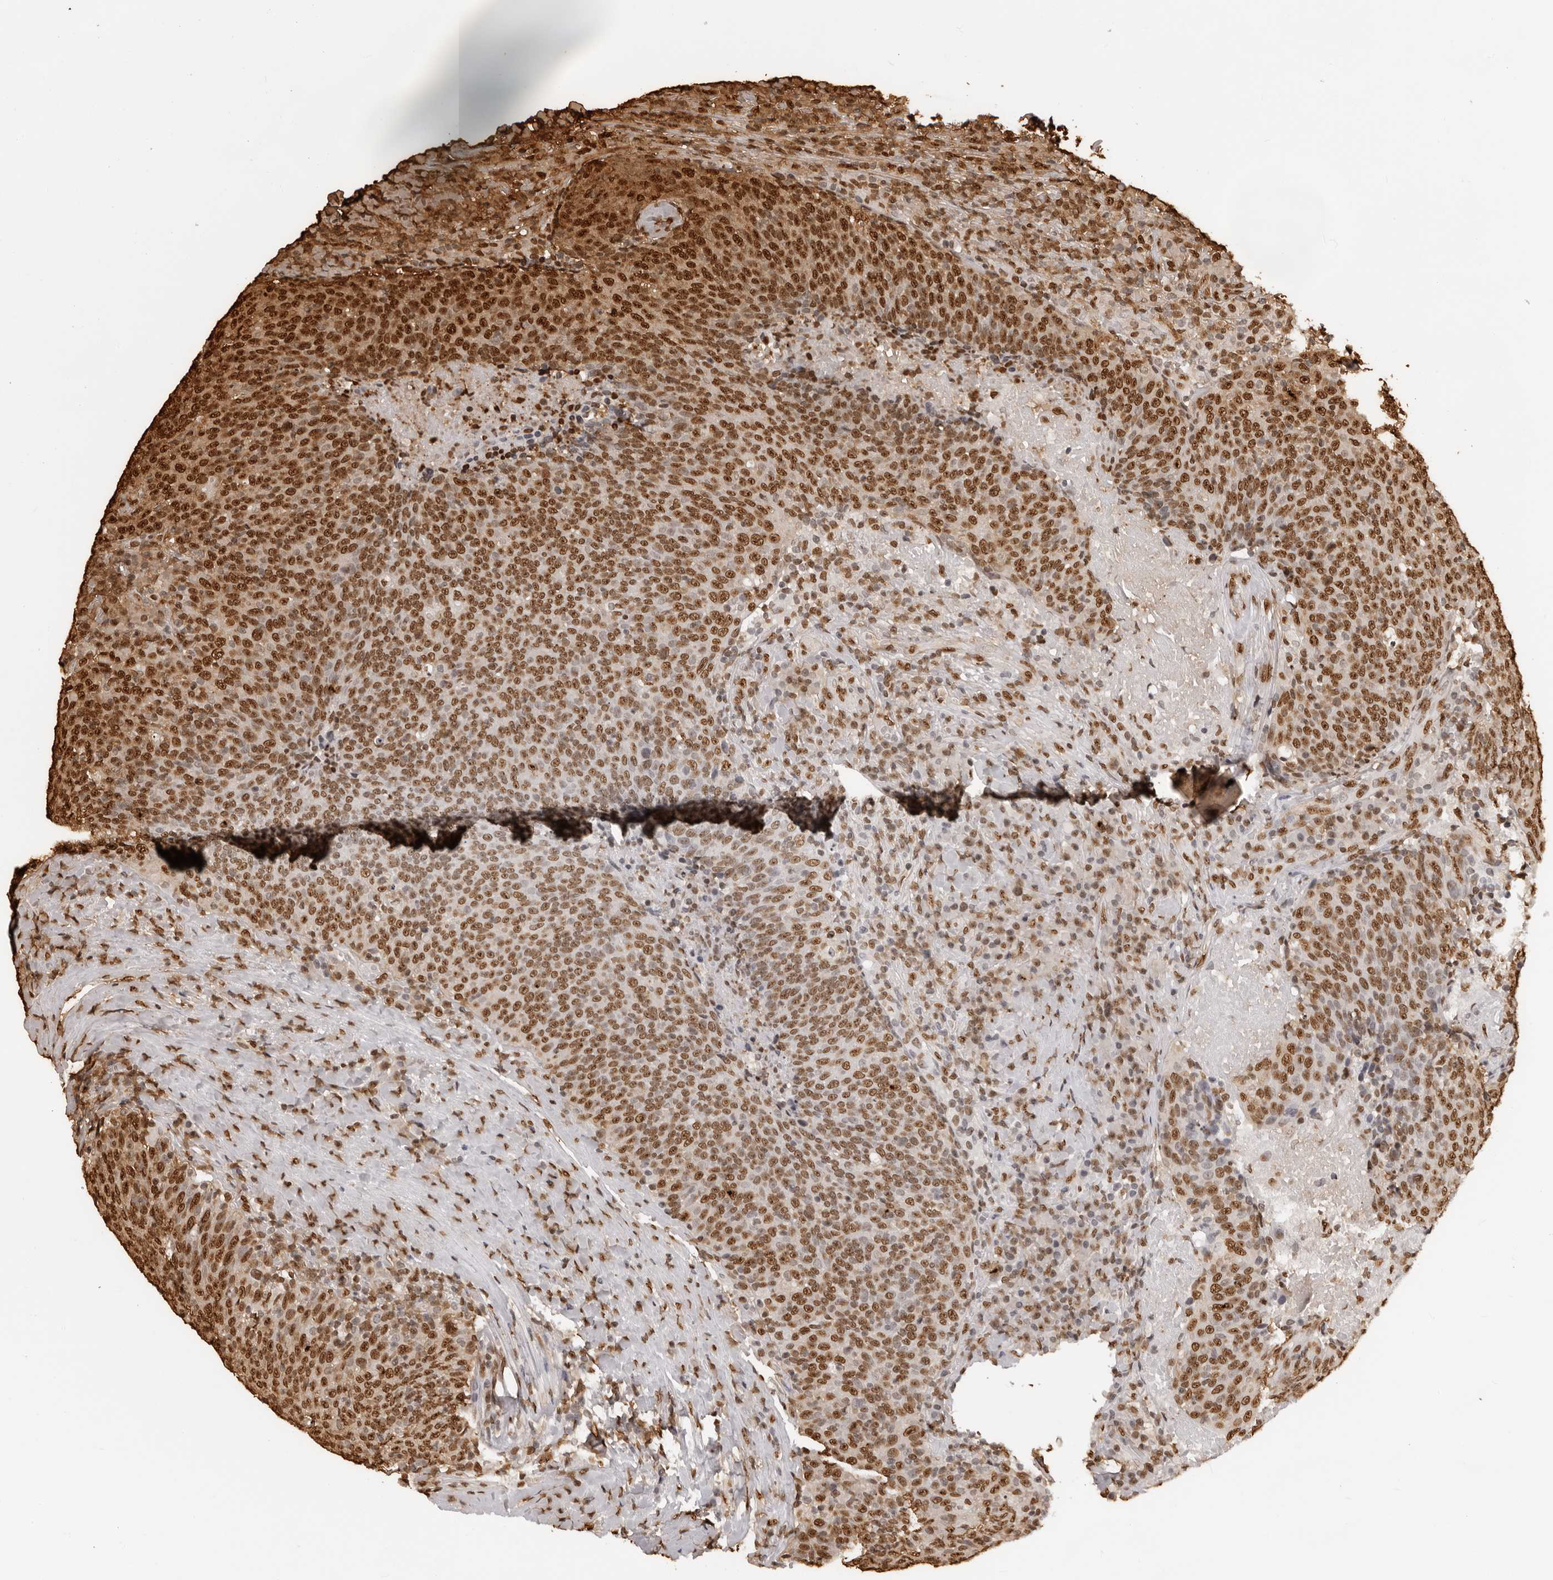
{"staining": {"intensity": "strong", "quantity": ">75%", "location": "nuclear"}, "tissue": "head and neck cancer", "cell_type": "Tumor cells", "image_type": "cancer", "snomed": [{"axis": "morphology", "description": "Squamous cell carcinoma, NOS"}, {"axis": "morphology", "description": "Squamous cell carcinoma, metastatic, NOS"}, {"axis": "topography", "description": "Lymph node"}, {"axis": "topography", "description": "Head-Neck"}], "caption": "Immunohistochemistry histopathology image of neoplastic tissue: human head and neck metastatic squamous cell carcinoma stained using IHC exhibits high levels of strong protein expression localized specifically in the nuclear of tumor cells, appearing as a nuclear brown color.", "gene": "ZFP91", "patient": {"sex": "male", "age": 62}}